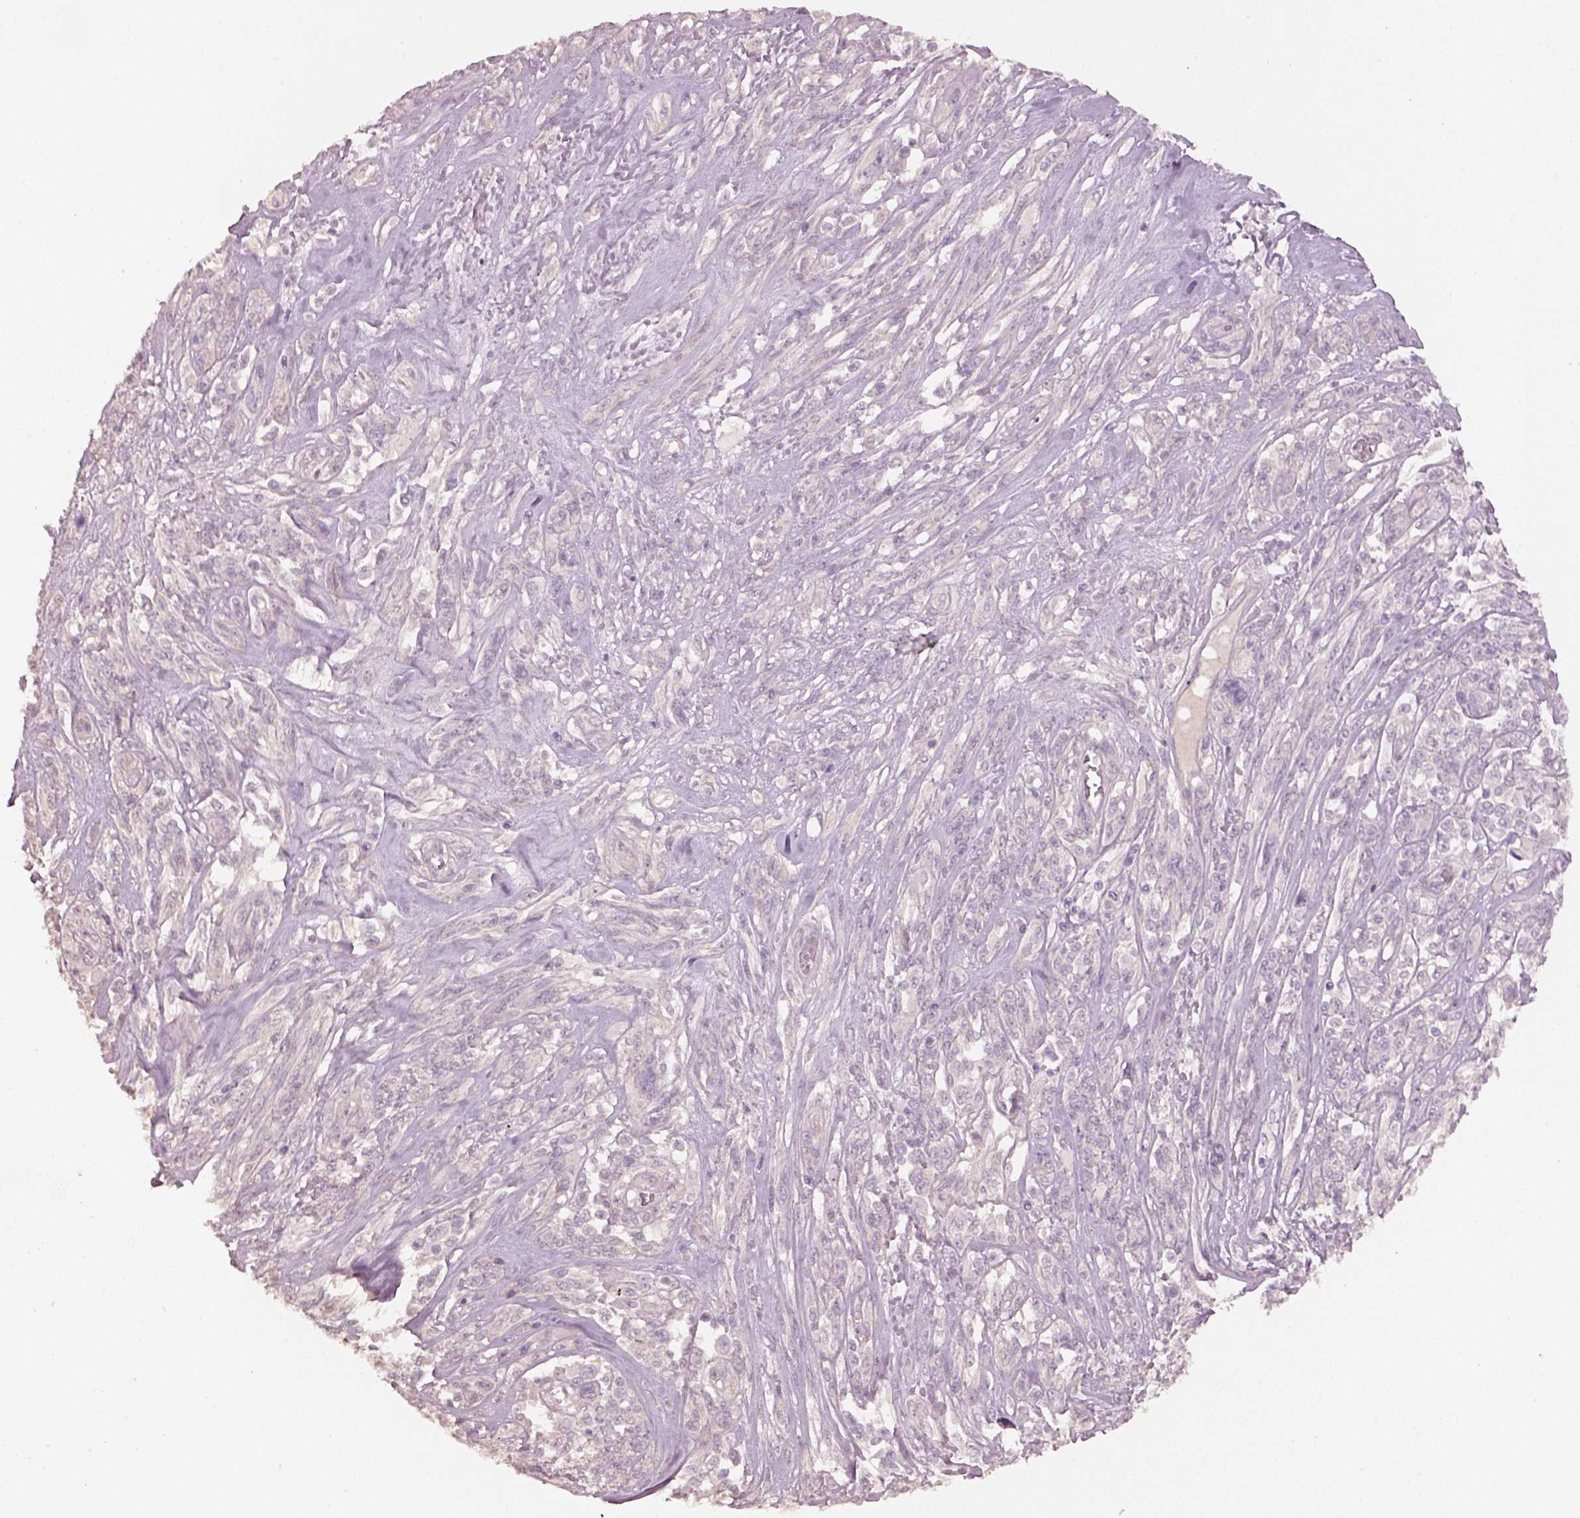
{"staining": {"intensity": "negative", "quantity": "none", "location": "none"}, "tissue": "melanoma", "cell_type": "Tumor cells", "image_type": "cancer", "snomed": [{"axis": "morphology", "description": "Malignant melanoma, NOS"}, {"axis": "topography", "description": "Skin"}], "caption": "Melanoma was stained to show a protein in brown. There is no significant positivity in tumor cells. Nuclei are stained in blue.", "gene": "KCNIP3", "patient": {"sex": "female", "age": 91}}